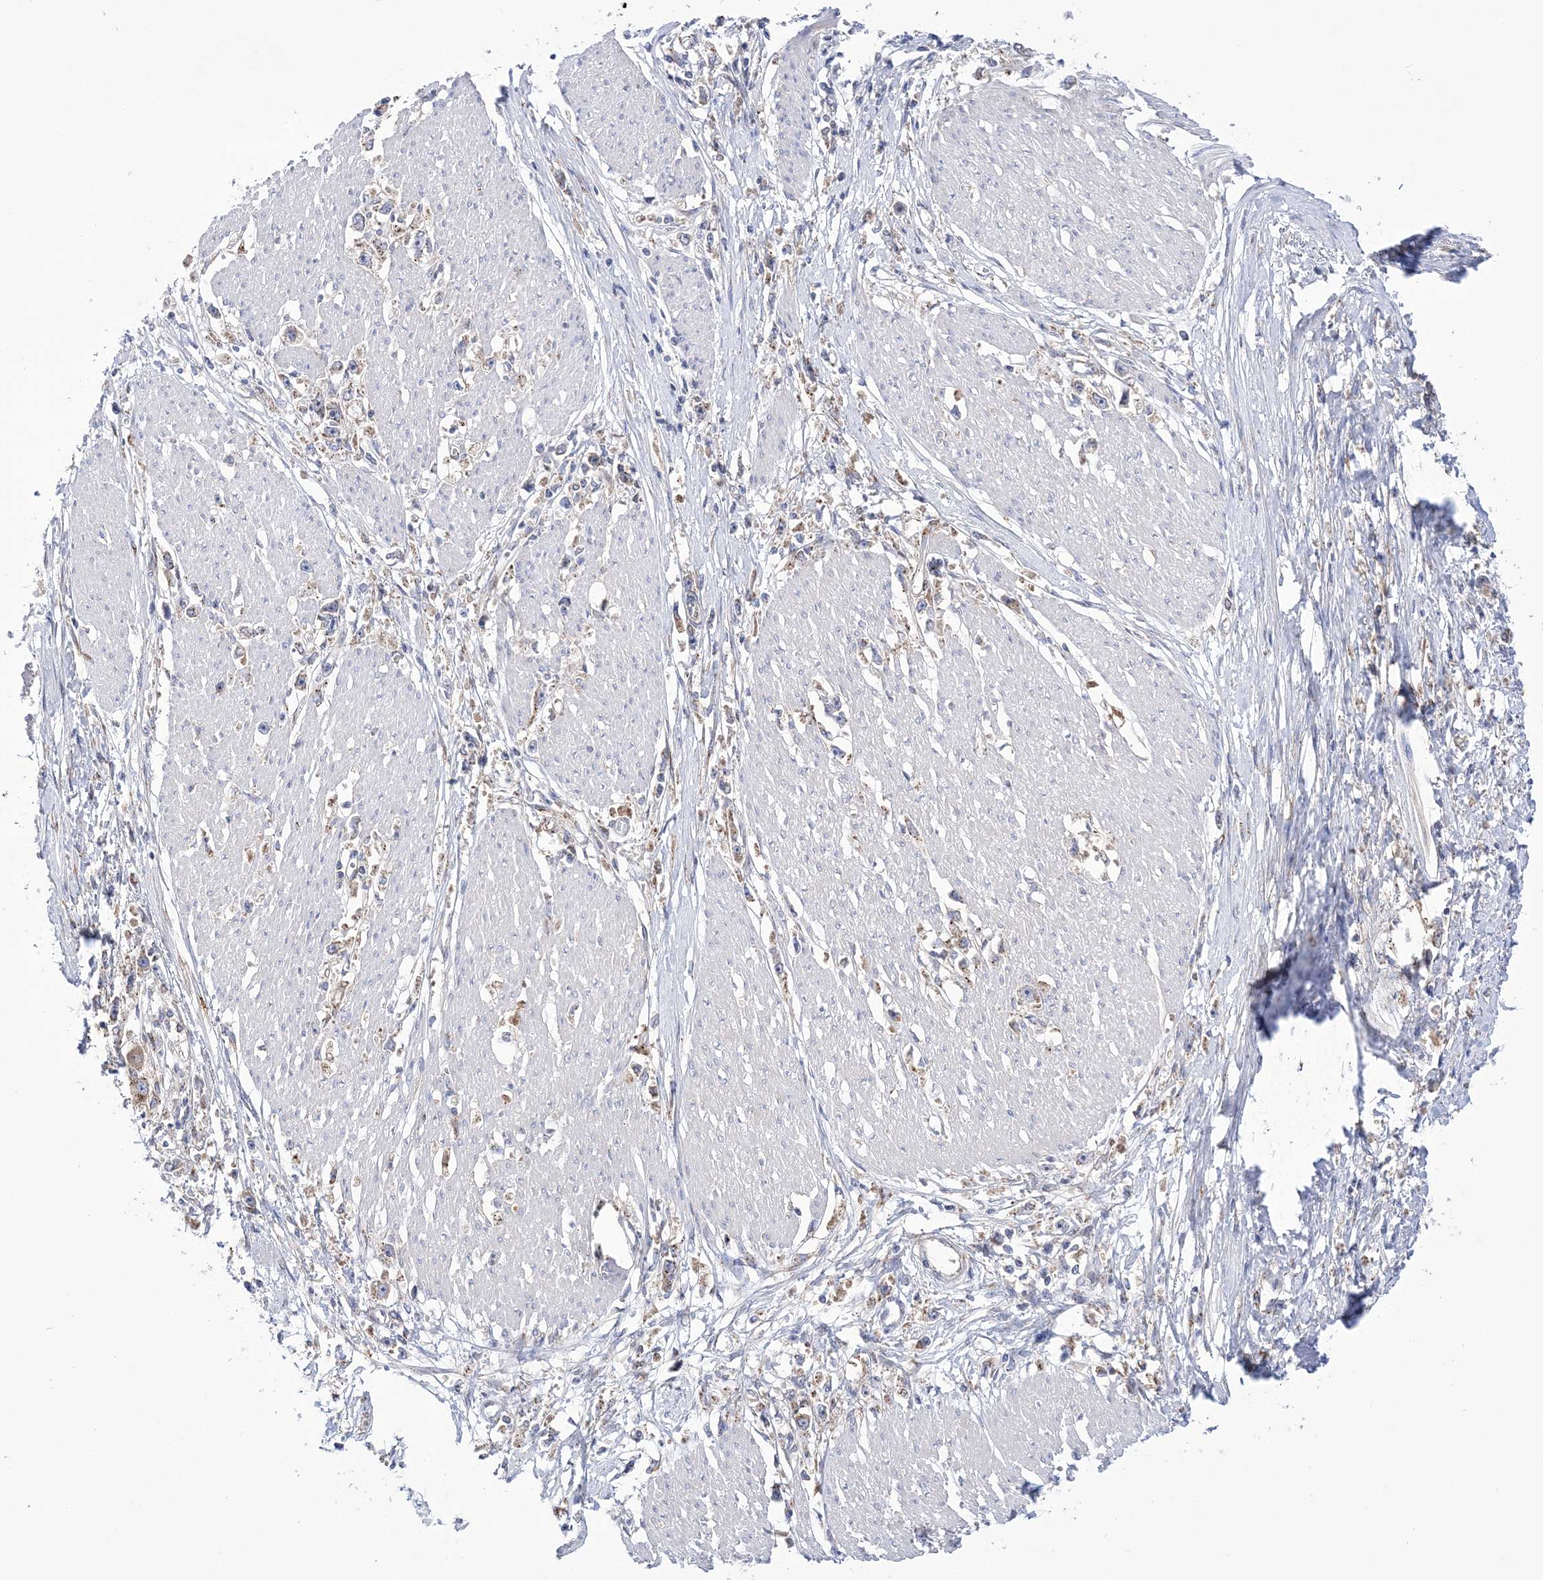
{"staining": {"intensity": "weak", "quantity": "25%-75%", "location": "cytoplasmic/membranous"}, "tissue": "stomach cancer", "cell_type": "Tumor cells", "image_type": "cancer", "snomed": [{"axis": "morphology", "description": "Adenocarcinoma, NOS"}, {"axis": "topography", "description": "Stomach"}], "caption": "Stomach adenocarcinoma tissue demonstrates weak cytoplasmic/membranous expression in about 25%-75% of tumor cells, visualized by immunohistochemistry.", "gene": "COPB2", "patient": {"sex": "female", "age": 59}}